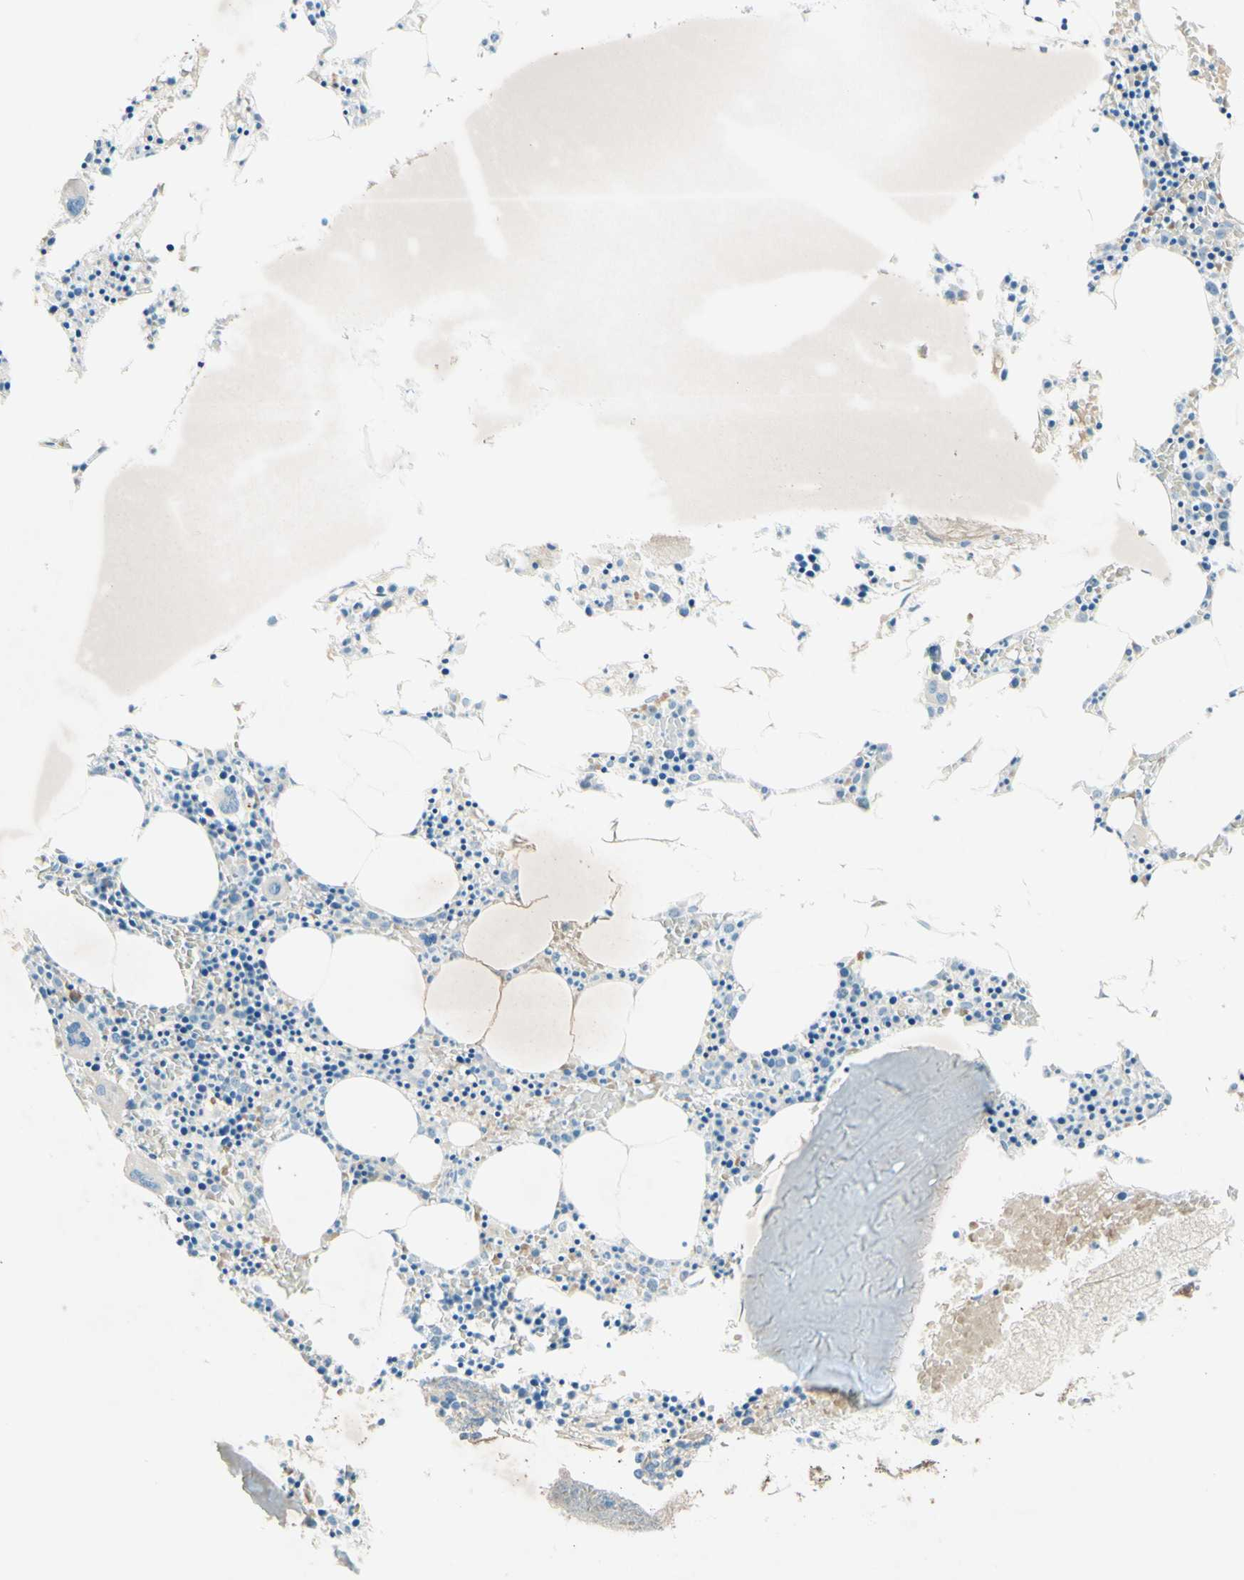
{"staining": {"intensity": "moderate", "quantity": "<25%", "location": "cytoplasmic/membranous"}, "tissue": "bone marrow", "cell_type": "Hematopoietic cells", "image_type": "normal", "snomed": [{"axis": "morphology", "description": "Normal tissue, NOS"}, {"axis": "morphology", "description": "Inflammation, NOS"}, {"axis": "topography", "description": "Bone marrow"}], "caption": "Bone marrow stained with immunohistochemistry (IHC) demonstrates moderate cytoplasmic/membranous staining in approximately <25% of hematopoietic cells.", "gene": "IL2", "patient": {"sex": "male", "age": 14}}